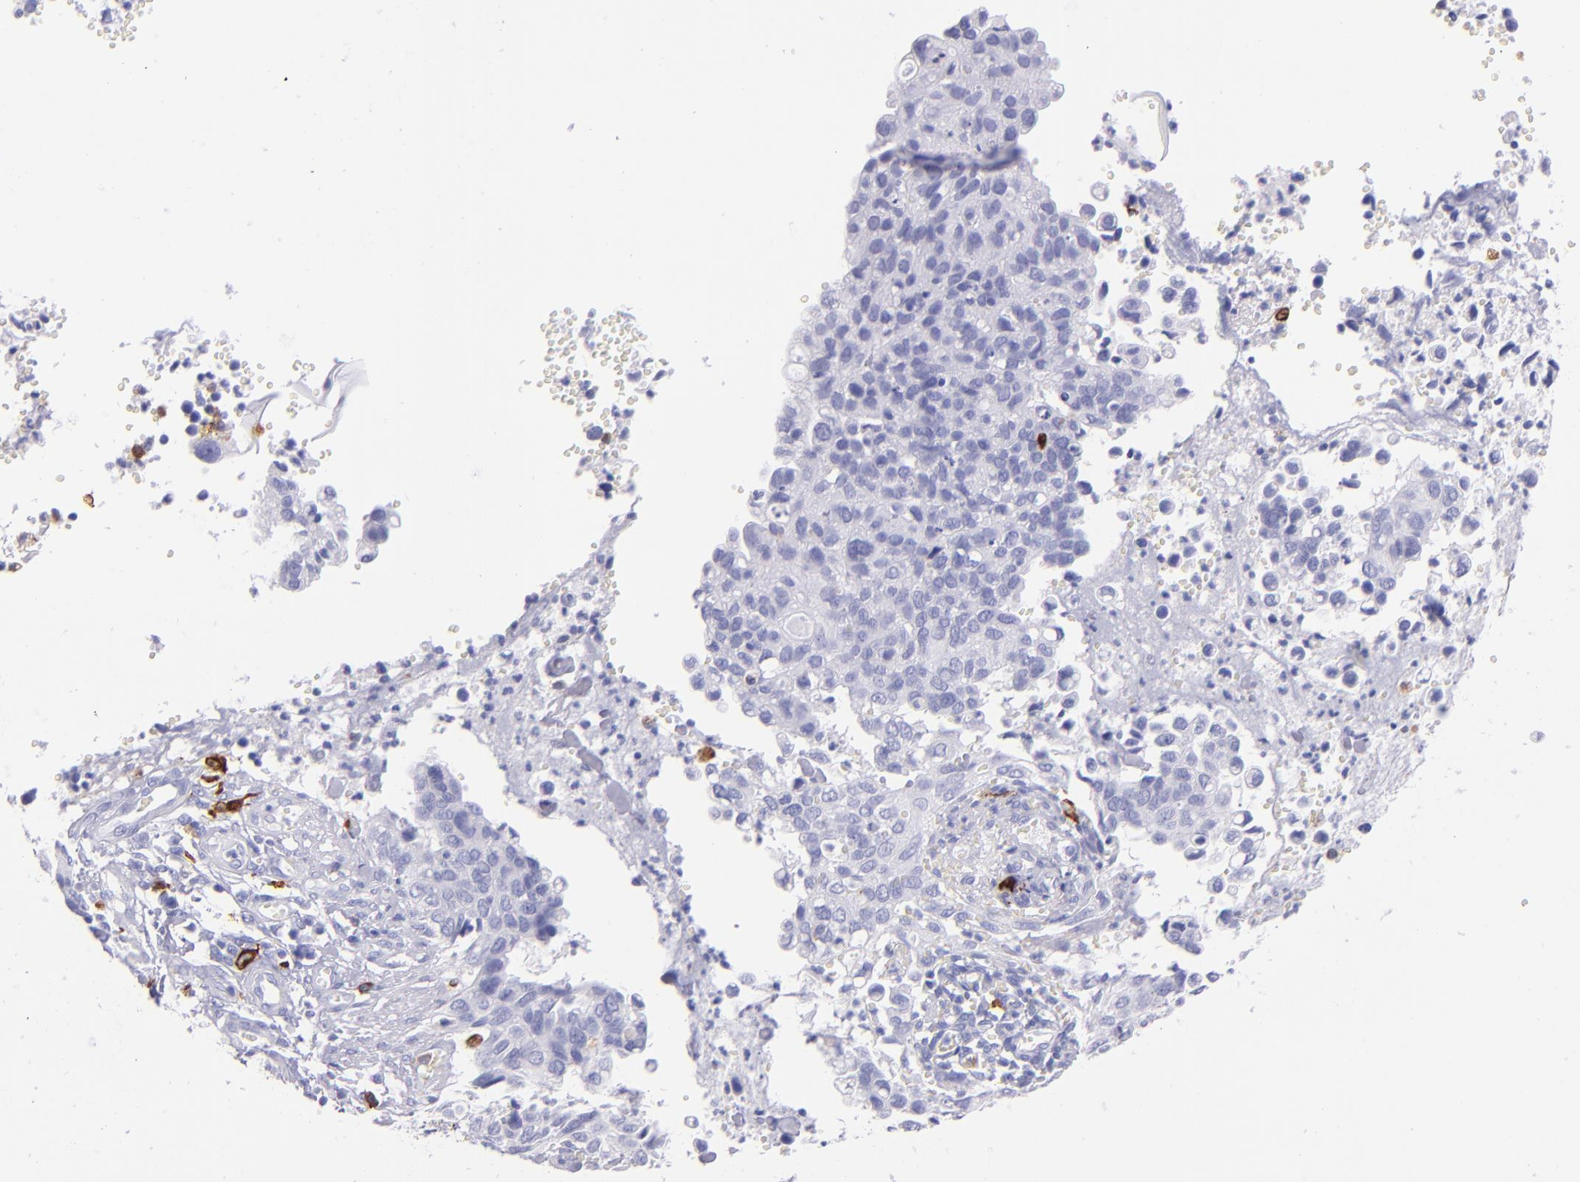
{"staining": {"intensity": "negative", "quantity": "none", "location": "none"}, "tissue": "cervical cancer", "cell_type": "Tumor cells", "image_type": "cancer", "snomed": [{"axis": "morphology", "description": "Normal tissue, NOS"}, {"axis": "morphology", "description": "Squamous cell carcinoma, NOS"}, {"axis": "topography", "description": "Cervix"}], "caption": "The image exhibits no significant positivity in tumor cells of squamous cell carcinoma (cervical).", "gene": "CD163", "patient": {"sex": "female", "age": 45}}